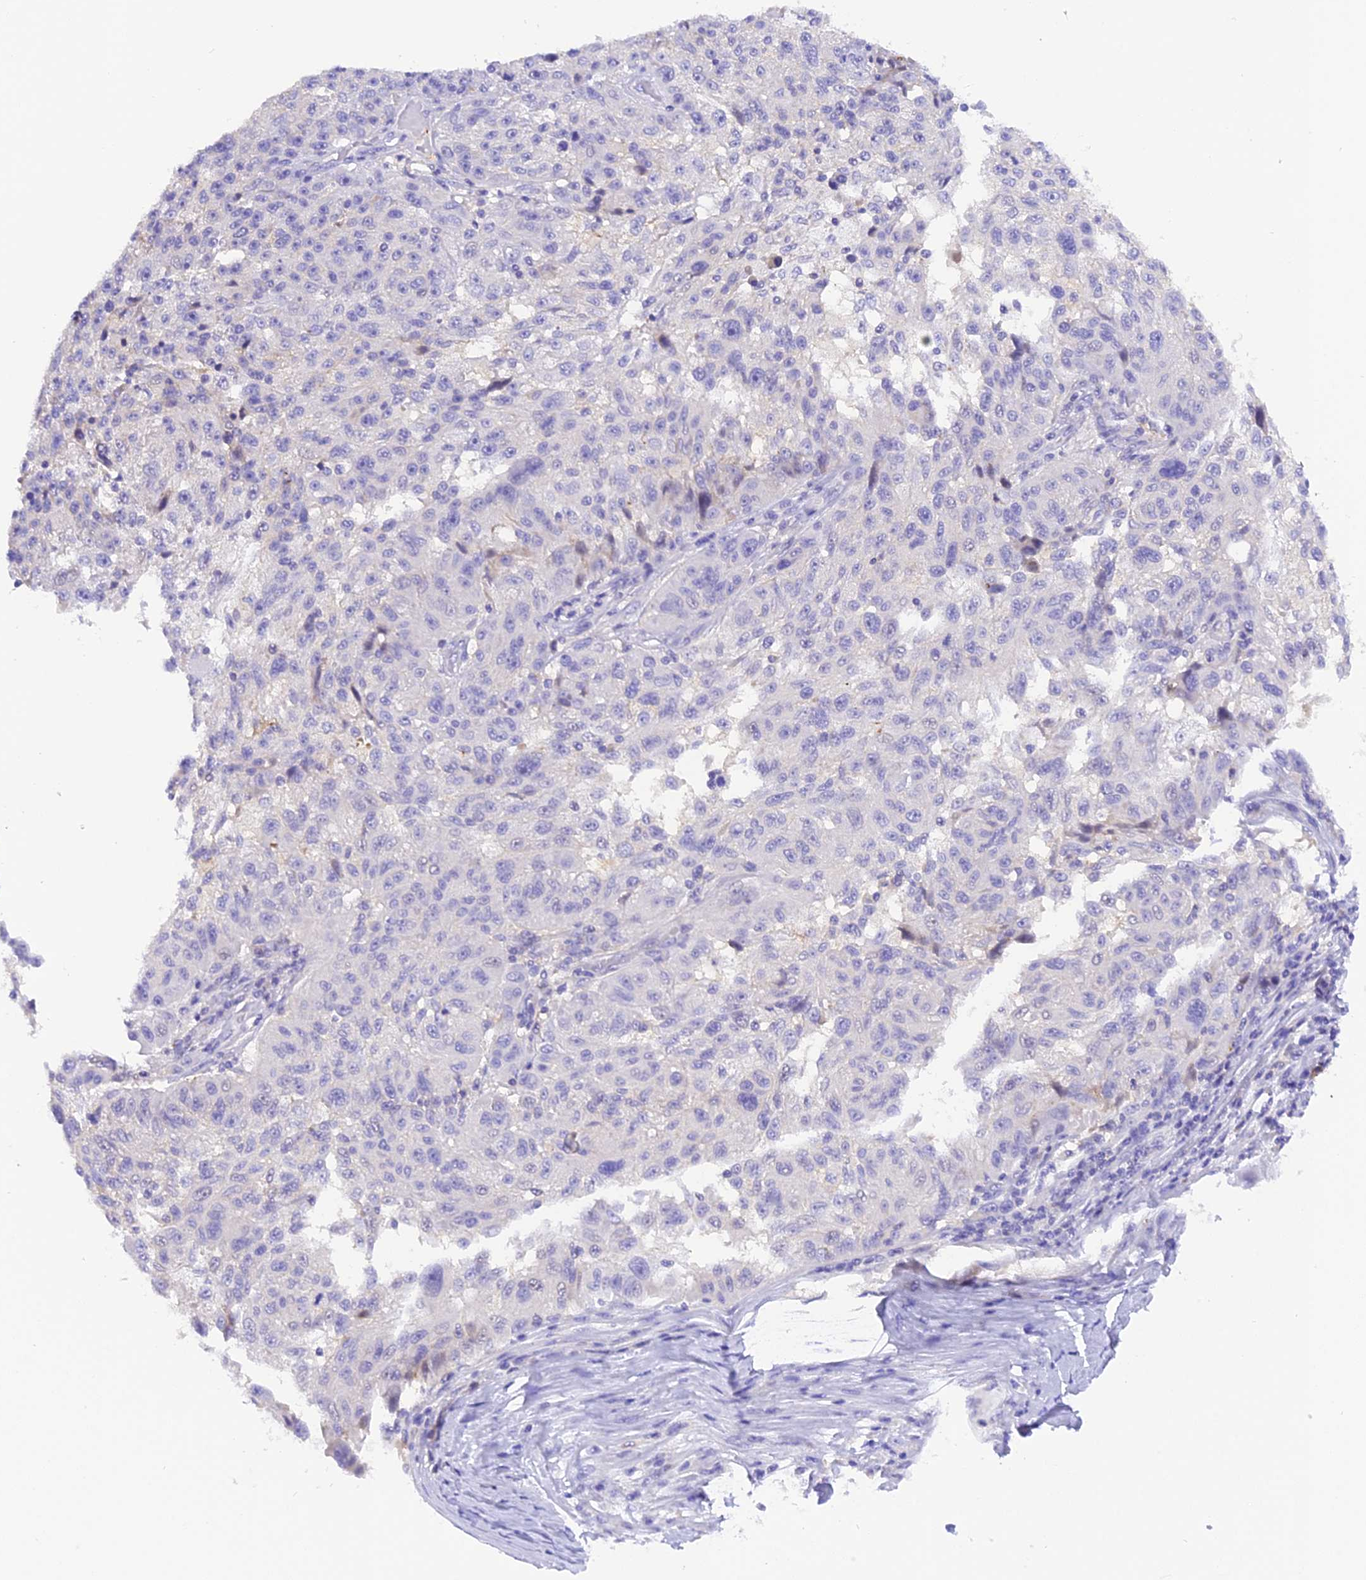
{"staining": {"intensity": "negative", "quantity": "none", "location": "none"}, "tissue": "melanoma", "cell_type": "Tumor cells", "image_type": "cancer", "snomed": [{"axis": "morphology", "description": "Malignant melanoma, NOS"}, {"axis": "topography", "description": "Skin"}], "caption": "High magnification brightfield microscopy of malignant melanoma stained with DAB (3,3'-diaminobenzidine) (brown) and counterstained with hematoxylin (blue): tumor cells show no significant expression.", "gene": "COL6A5", "patient": {"sex": "male", "age": 53}}